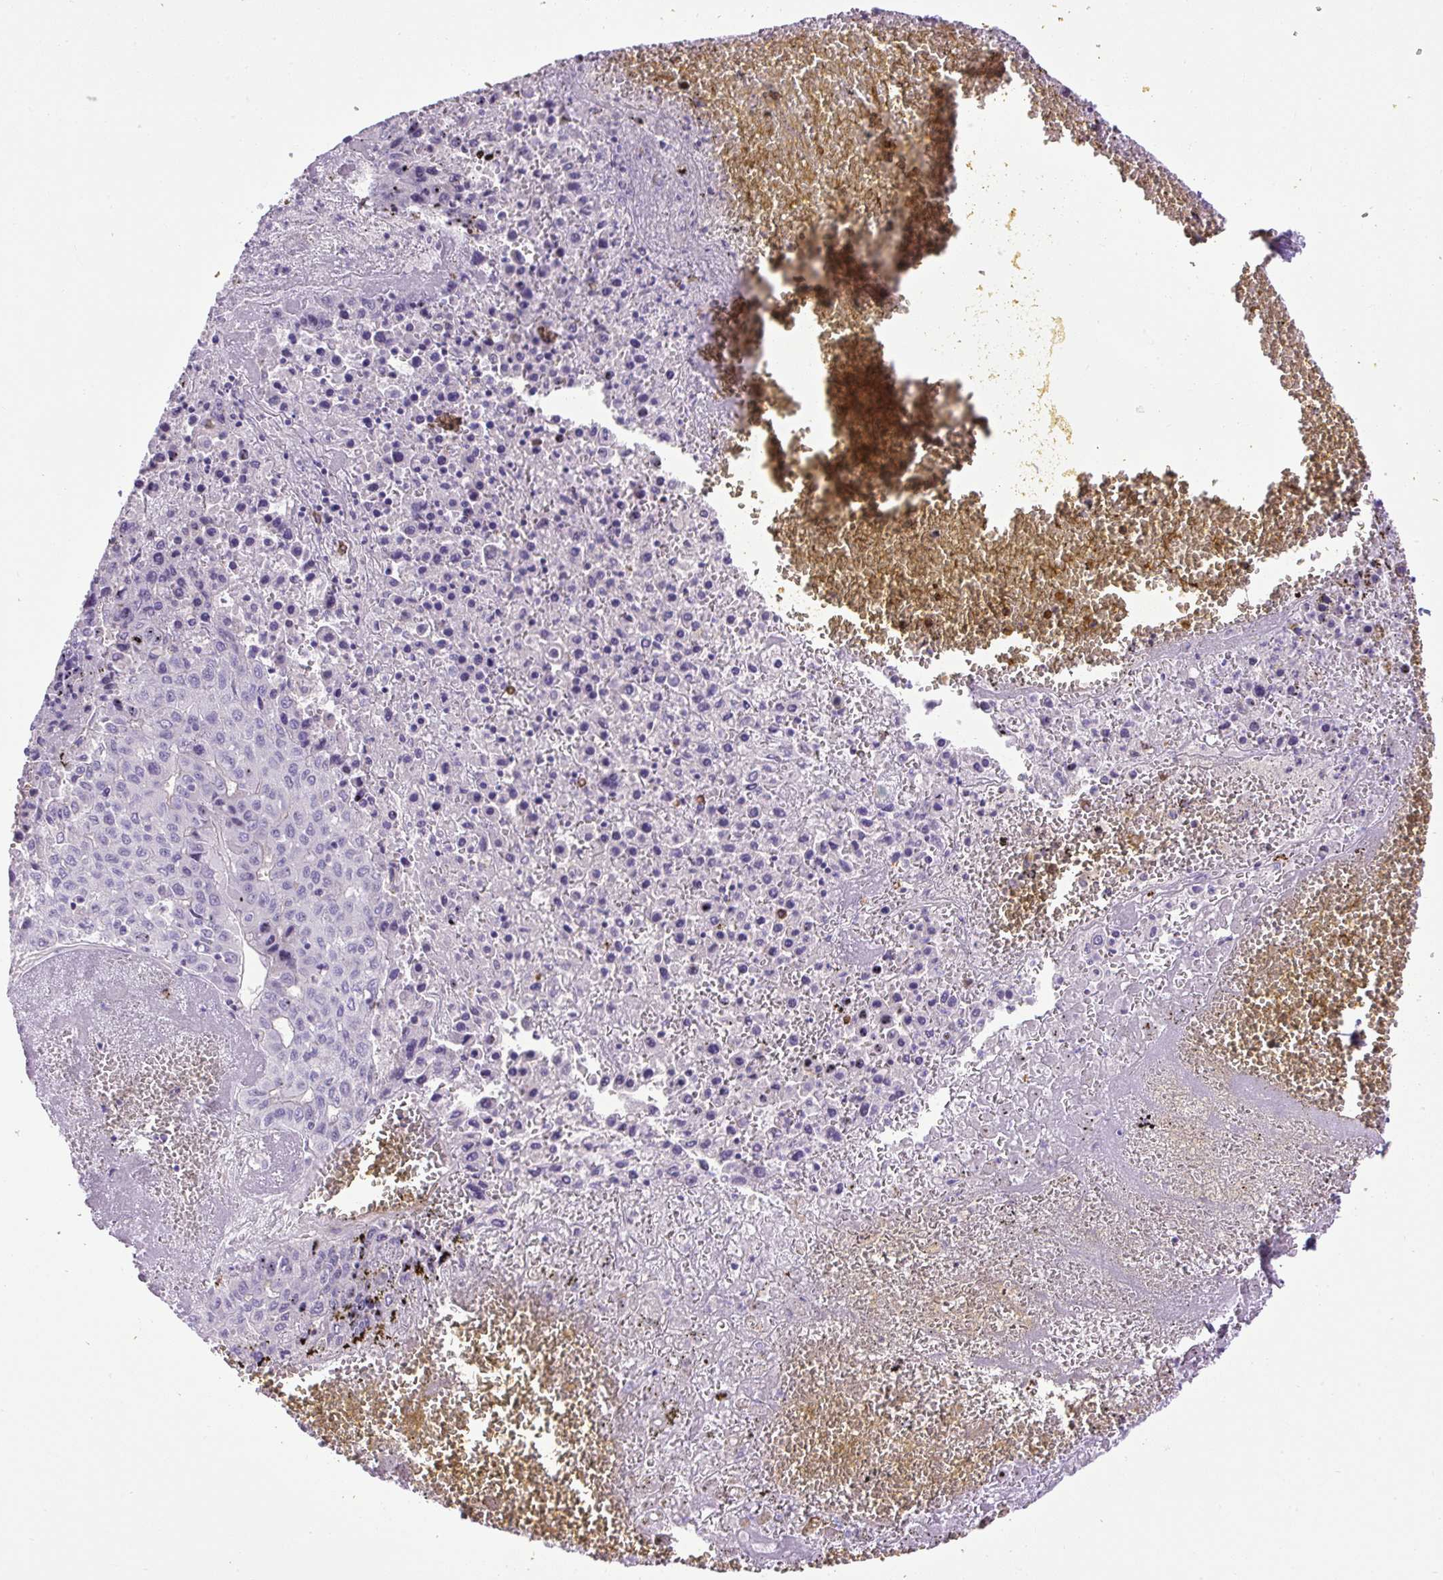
{"staining": {"intensity": "weak", "quantity": "<25%", "location": "cytoplasmic/membranous"}, "tissue": "liver cancer", "cell_type": "Tumor cells", "image_type": "cancer", "snomed": [{"axis": "morphology", "description": "Carcinoma, Hepatocellular, NOS"}, {"axis": "topography", "description": "Liver"}], "caption": "Liver cancer stained for a protein using IHC shows no staining tumor cells.", "gene": "VWA7", "patient": {"sex": "female", "age": 53}}